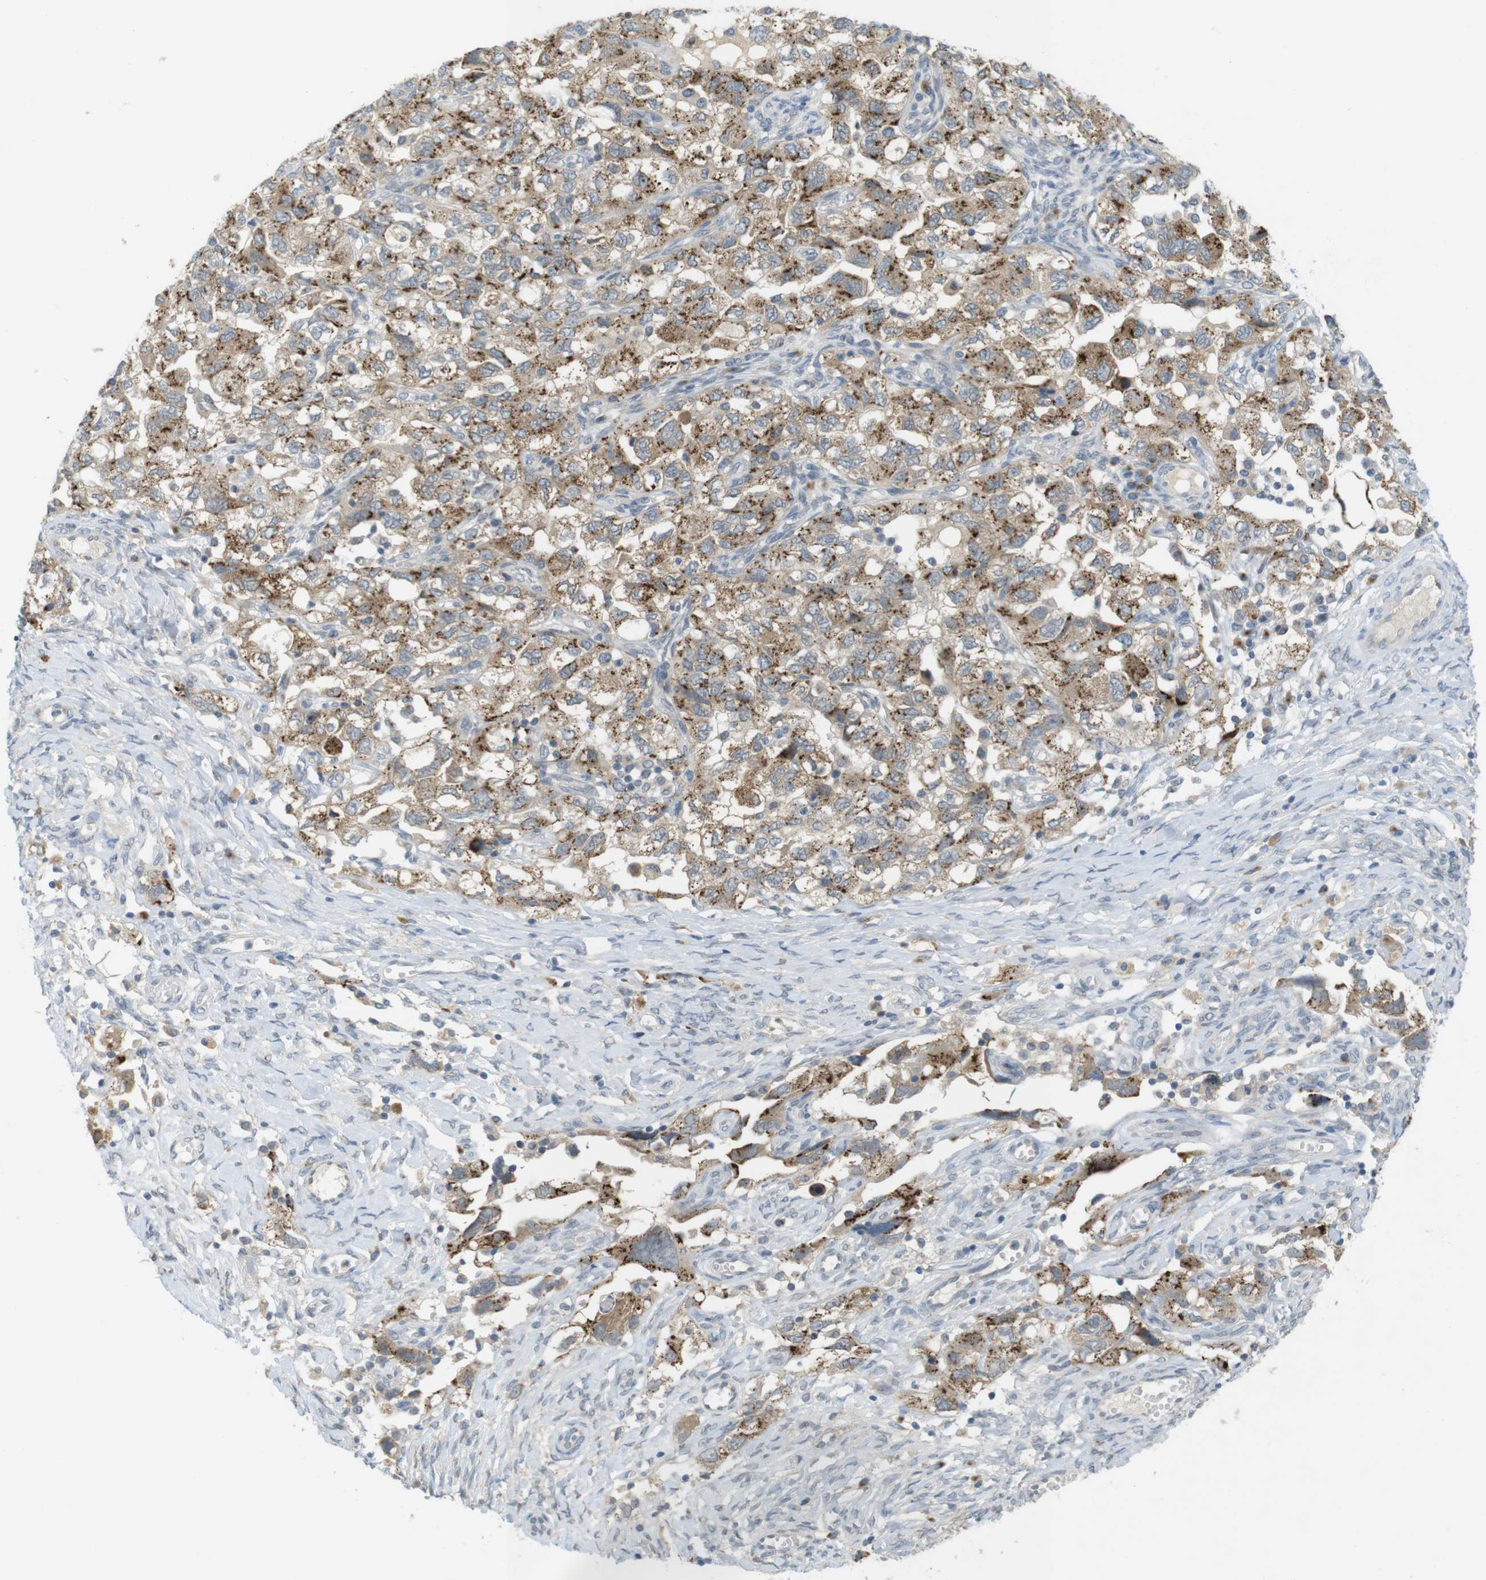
{"staining": {"intensity": "moderate", "quantity": ">75%", "location": "cytoplasmic/membranous"}, "tissue": "ovarian cancer", "cell_type": "Tumor cells", "image_type": "cancer", "snomed": [{"axis": "morphology", "description": "Carcinoma, NOS"}, {"axis": "morphology", "description": "Cystadenocarcinoma, serous, NOS"}, {"axis": "topography", "description": "Ovary"}], "caption": "This histopathology image exhibits immunohistochemistry (IHC) staining of serous cystadenocarcinoma (ovarian), with medium moderate cytoplasmic/membranous positivity in about >75% of tumor cells.", "gene": "YIPF3", "patient": {"sex": "female", "age": 69}}